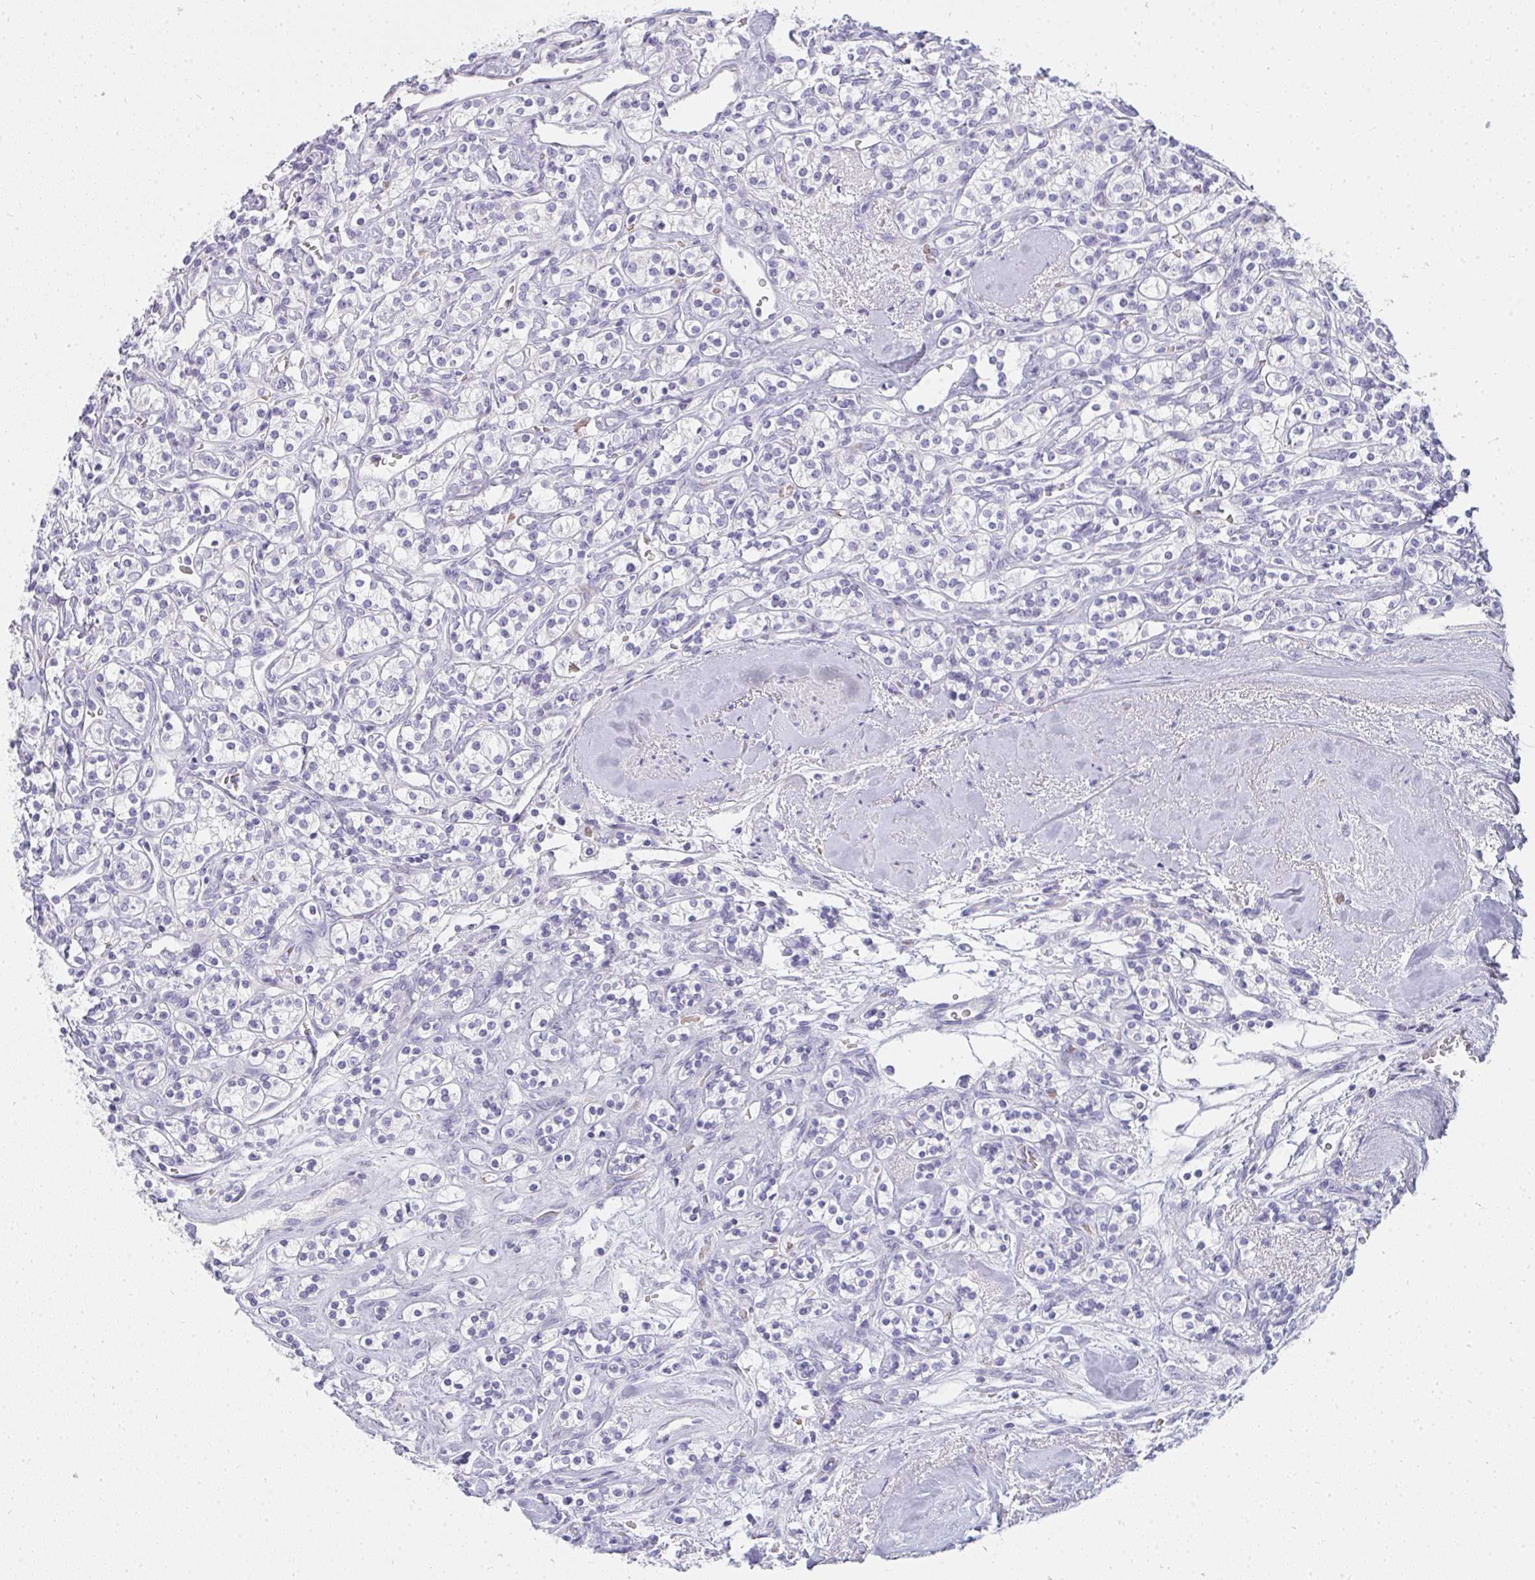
{"staining": {"intensity": "negative", "quantity": "none", "location": "none"}, "tissue": "renal cancer", "cell_type": "Tumor cells", "image_type": "cancer", "snomed": [{"axis": "morphology", "description": "Adenocarcinoma, NOS"}, {"axis": "topography", "description": "Kidney"}], "caption": "Immunohistochemical staining of human renal adenocarcinoma demonstrates no significant expression in tumor cells.", "gene": "ZNF182", "patient": {"sex": "male", "age": 77}}